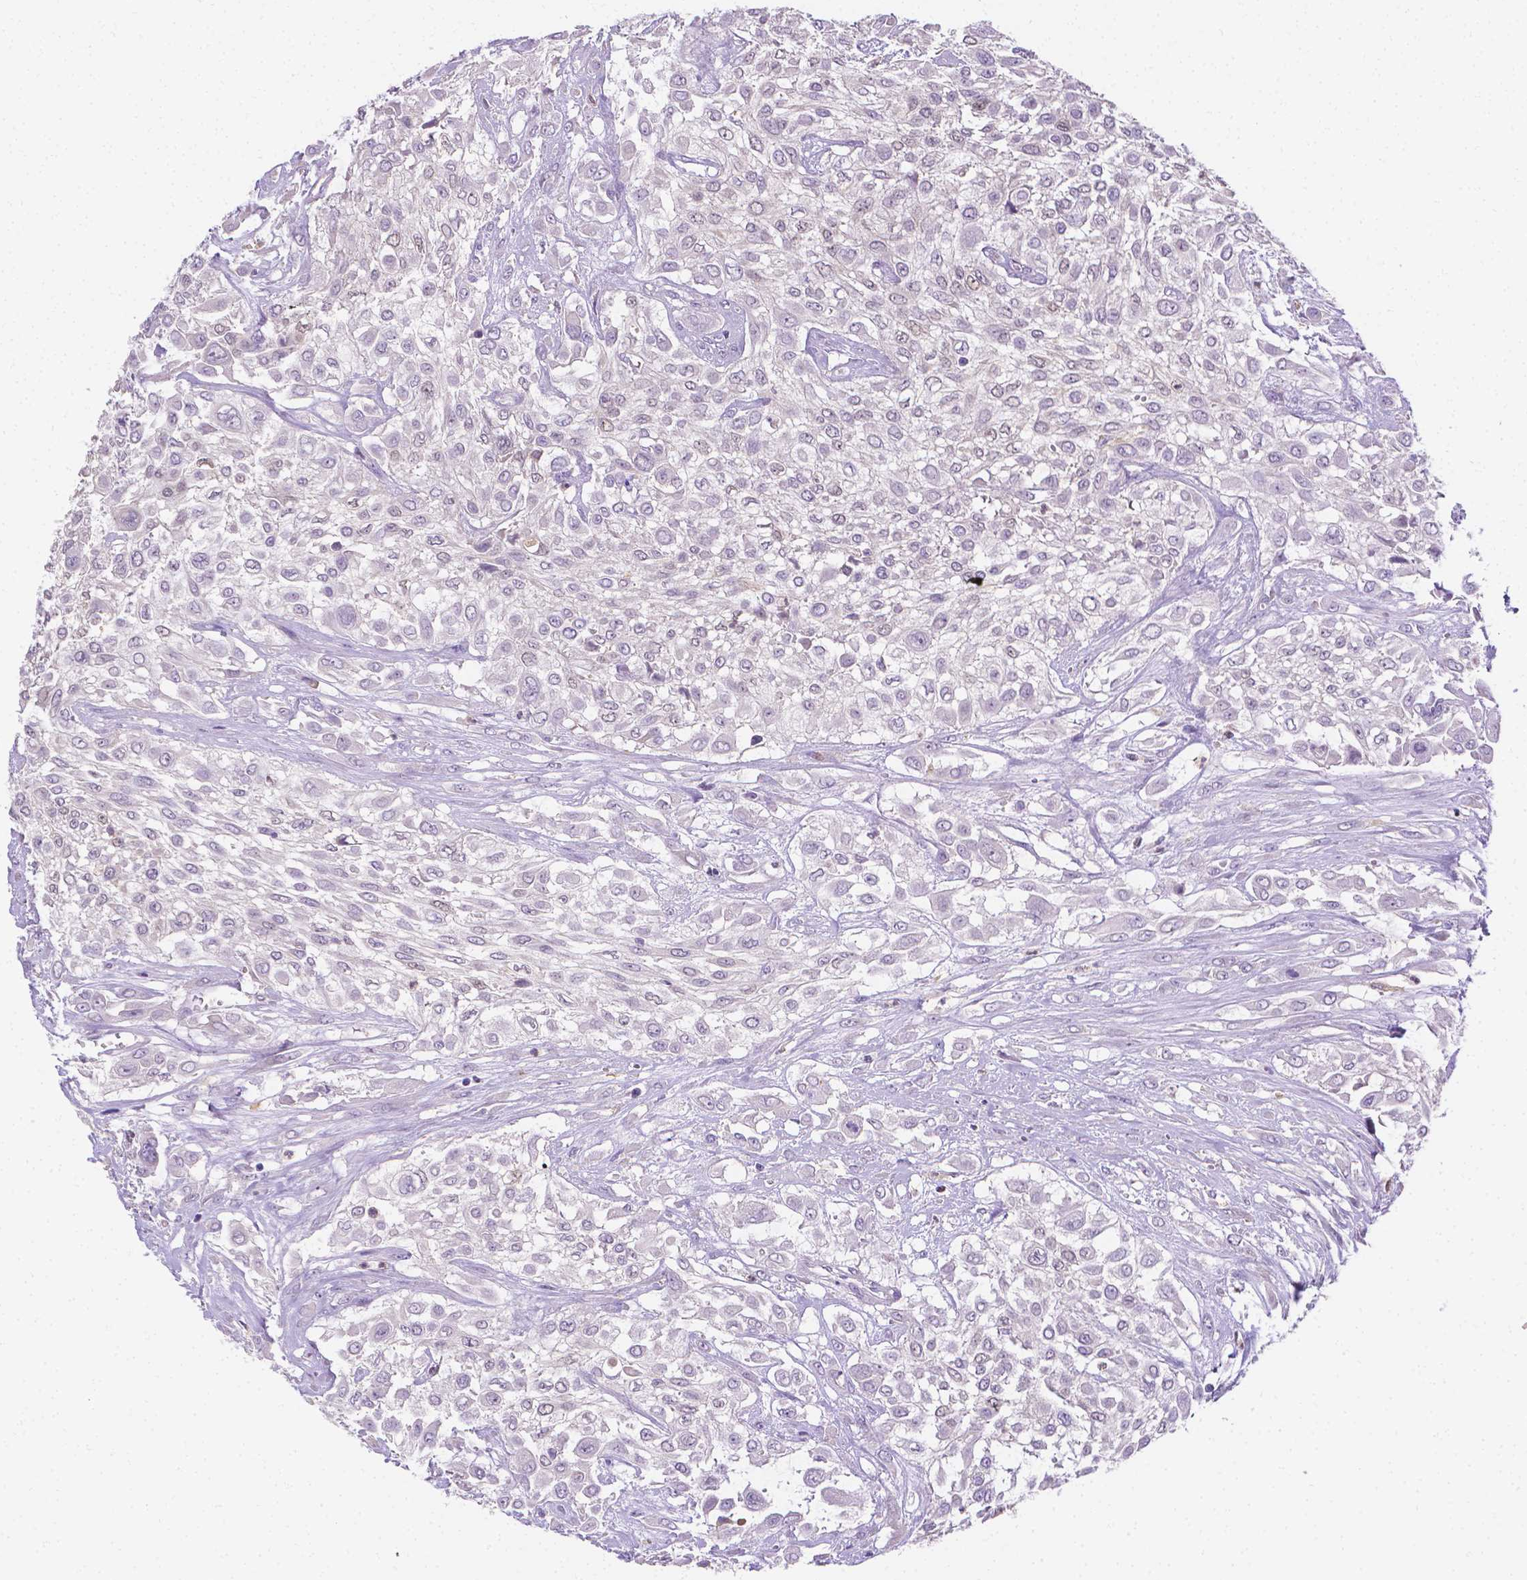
{"staining": {"intensity": "negative", "quantity": "none", "location": "none"}, "tissue": "urothelial cancer", "cell_type": "Tumor cells", "image_type": "cancer", "snomed": [{"axis": "morphology", "description": "Urothelial carcinoma, High grade"}, {"axis": "topography", "description": "Urinary bladder"}], "caption": "Tumor cells show no significant positivity in urothelial carcinoma (high-grade).", "gene": "NXPH2", "patient": {"sex": "male", "age": 57}}